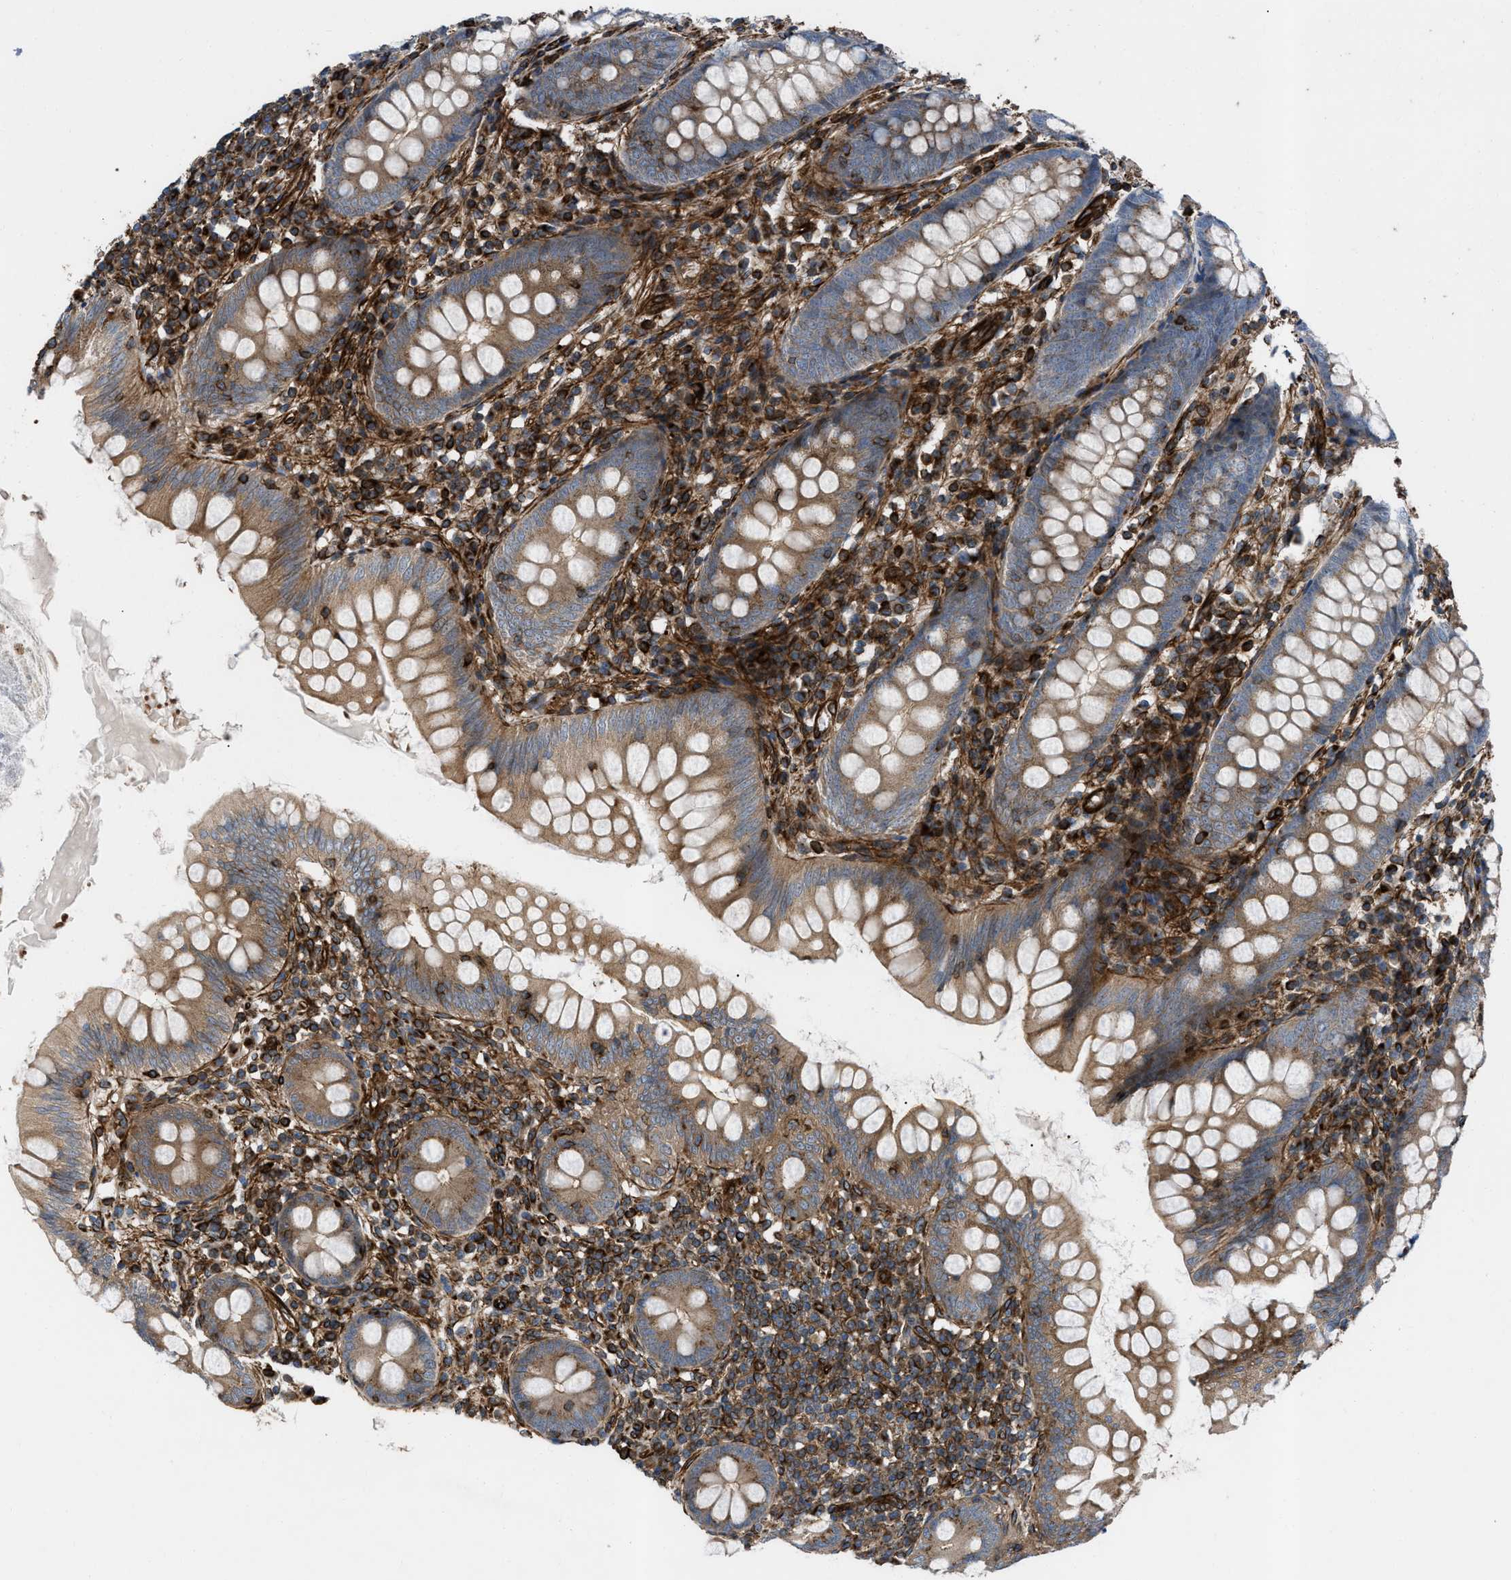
{"staining": {"intensity": "moderate", "quantity": ">75%", "location": "cytoplasmic/membranous"}, "tissue": "appendix", "cell_type": "Glandular cells", "image_type": "normal", "snomed": [{"axis": "morphology", "description": "Normal tissue, NOS"}, {"axis": "topography", "description": "Appendix"}], "caption": "The photomicrograph shows staining of unremarkable appendix, revealing moderate cytoplasmic/membranous protein staining (brown color) within glandular cells.", "gene": "PTPRE", "patient": {"sex": "female", "age": 77}}